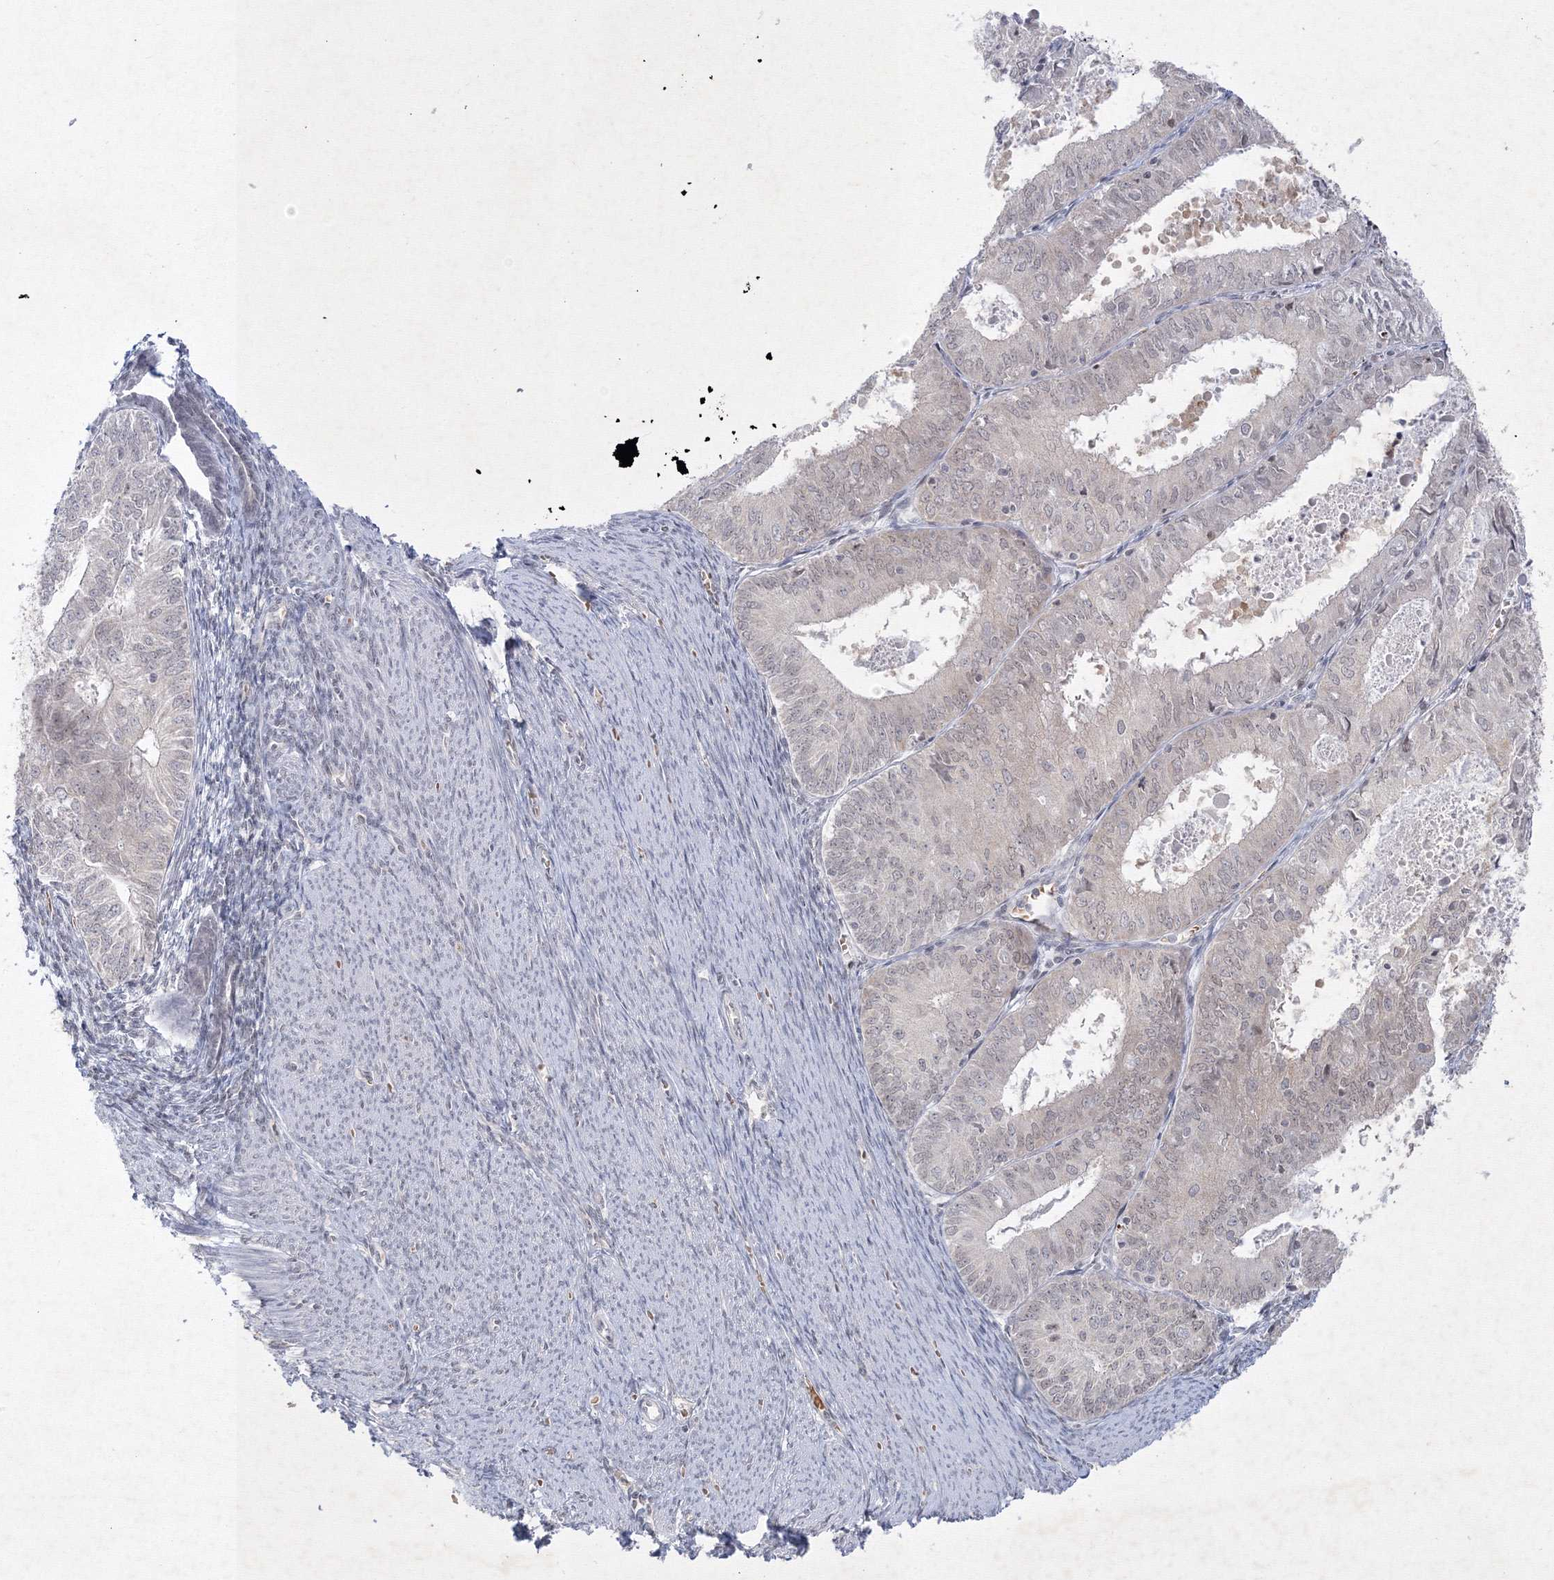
{"staining": {"intensity": "weak", "quantity": "<25%", "location": "nuclear"}, "tissue": "endometrial cancer", "cell_type": "Tumor cells", "image_type": "cancer", "snomed": [{"axis": "morphology", "description": "Adenocarcinoma, NOS"}, {"axis": "topography", "description": "Endometrium"}], "caption": "The photomicrograph exhibits no staining of tumor cells in endometrial cancer. (Brightfield microscopy of DAB immunohistochemistry at high magnification).", "gene": "NXPE3", "patient": {"sex": "female", "age": 57}}